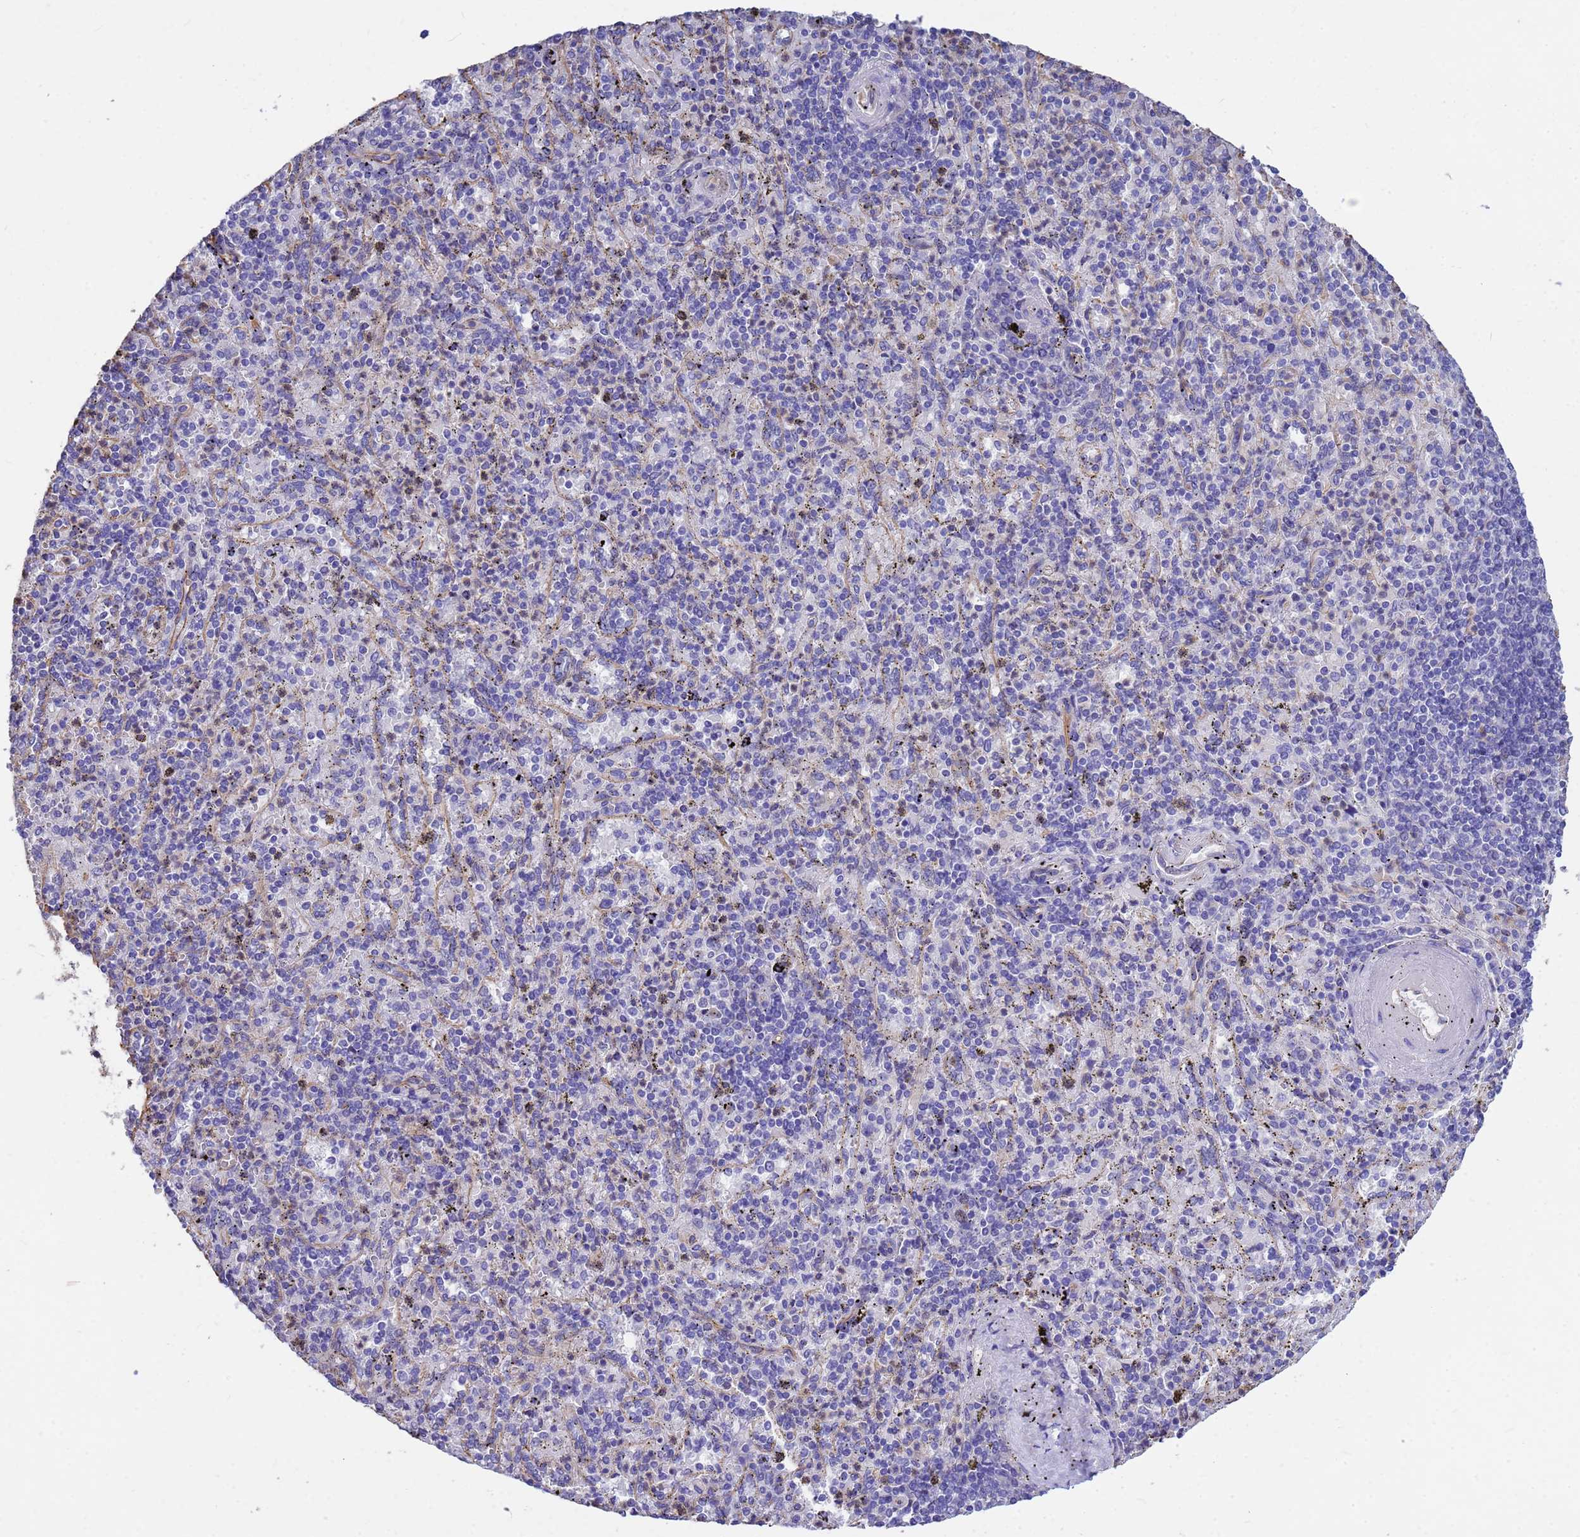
{"staining": {"intensity": "negative", "quantity": "none", "location": "none"}, "tissue": "spleen", "cell_type": "Cells in red pulp", "image_type": "normal", "snomed": [{"axis": "morphology", "description": "Normal tissue, NOS"}, {"axis": "topography", "description": "Spleen"}], "caption": "IHC of benign spleen displays no staining in cells in red pulp.", "gene": "TCEAL3", "patient": {"sex": "male", "age": 82}}